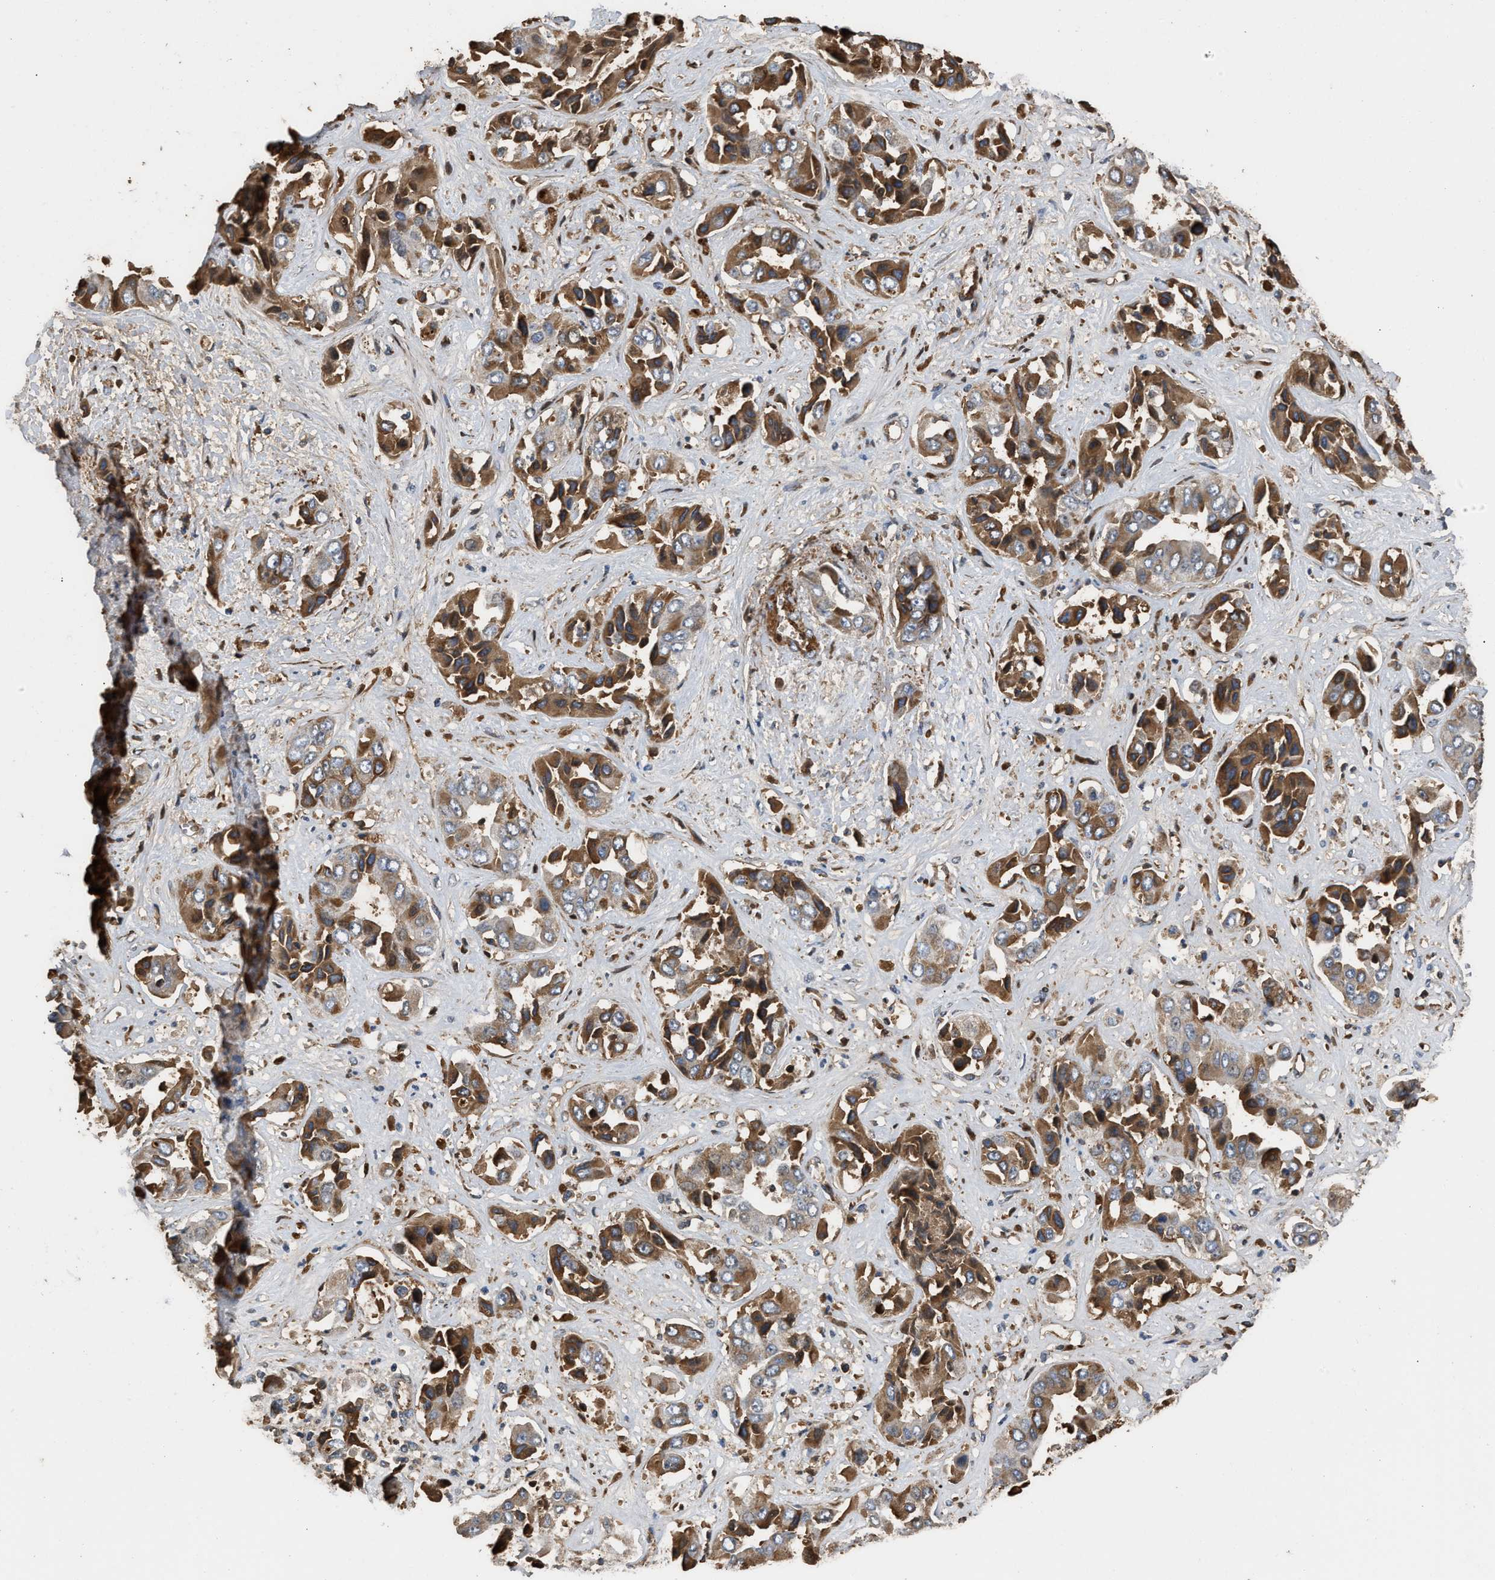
{"staining": {"intensity": "moderate", "quantity": ">75%", "location": "cytoplasmic/membranous"}, "tissue": "liver cancer", "cell_type": "Tumor cells", "image_type": "cancer", "snomed": [{"axis": "morphology", "description": "Cholangiocarcinoma"}, {"axis": "topography", "description": "Liver"}], "caption": "This is an image of immunohistochemistry (IHC) staining of liver cancer, which shows moderate expression in the cytoplasmic/membranous of tumor cells.", "gene": "C3", "patient": {"sex": "female", "age": 52}}